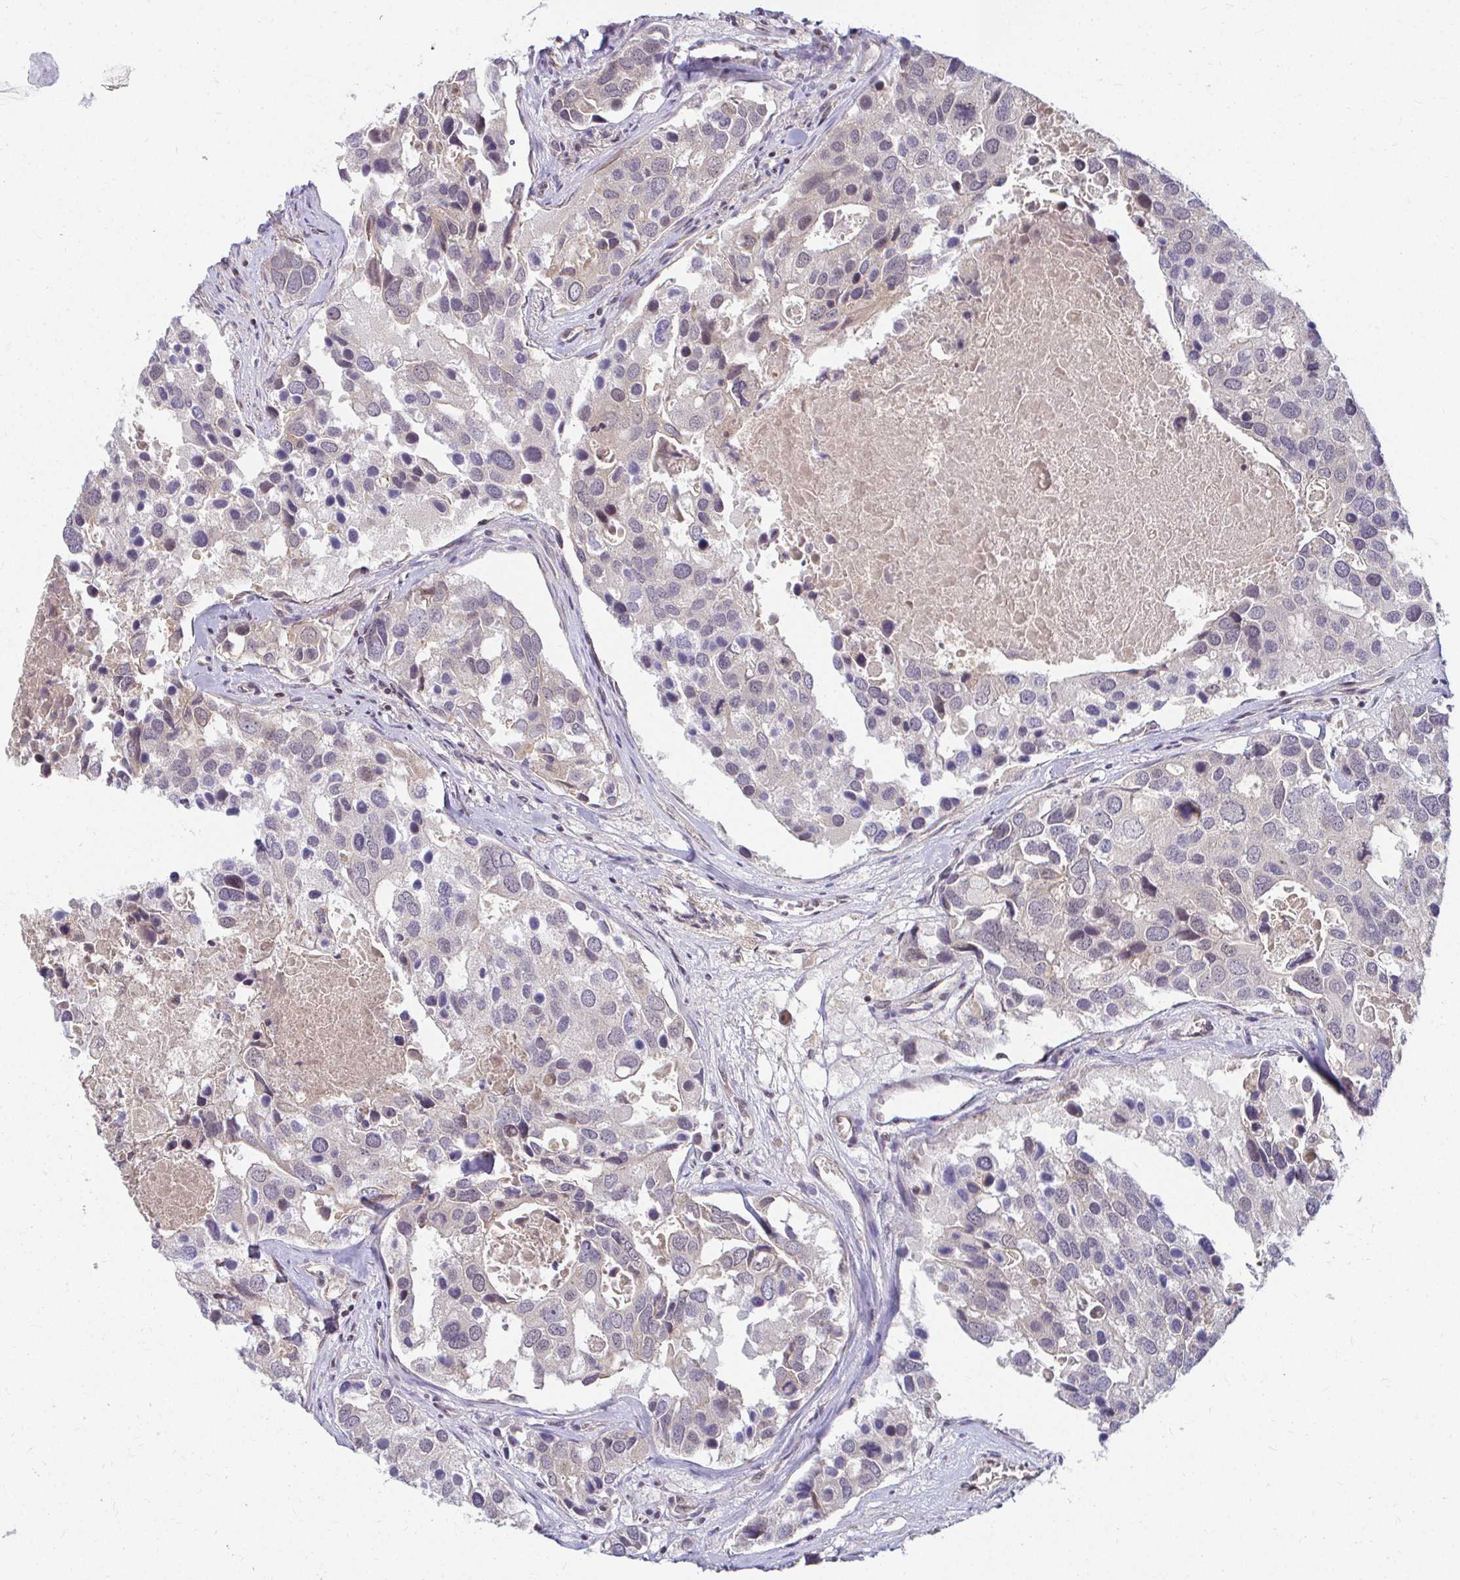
{"staining": {"intensity": "negative", "quantity": "none", "location": "none"}, "tissue": "breast cancer", "cell_type": "Tumor cells", "image_type": "cancer", "snomed": [{"axis": "morphology", "description": "Duct carcinoma"}, {"axis": "topography", "description": "Breast"}], "caption": "Immunohistochemistry image of neoplastic tissue: human breast cancer (infiltrating ductal carcinoma) stained with DAB displays no significant protein expression in tumor cells.", "gene": "ANK3", "patient": {"sex": "female", "age": 83}}